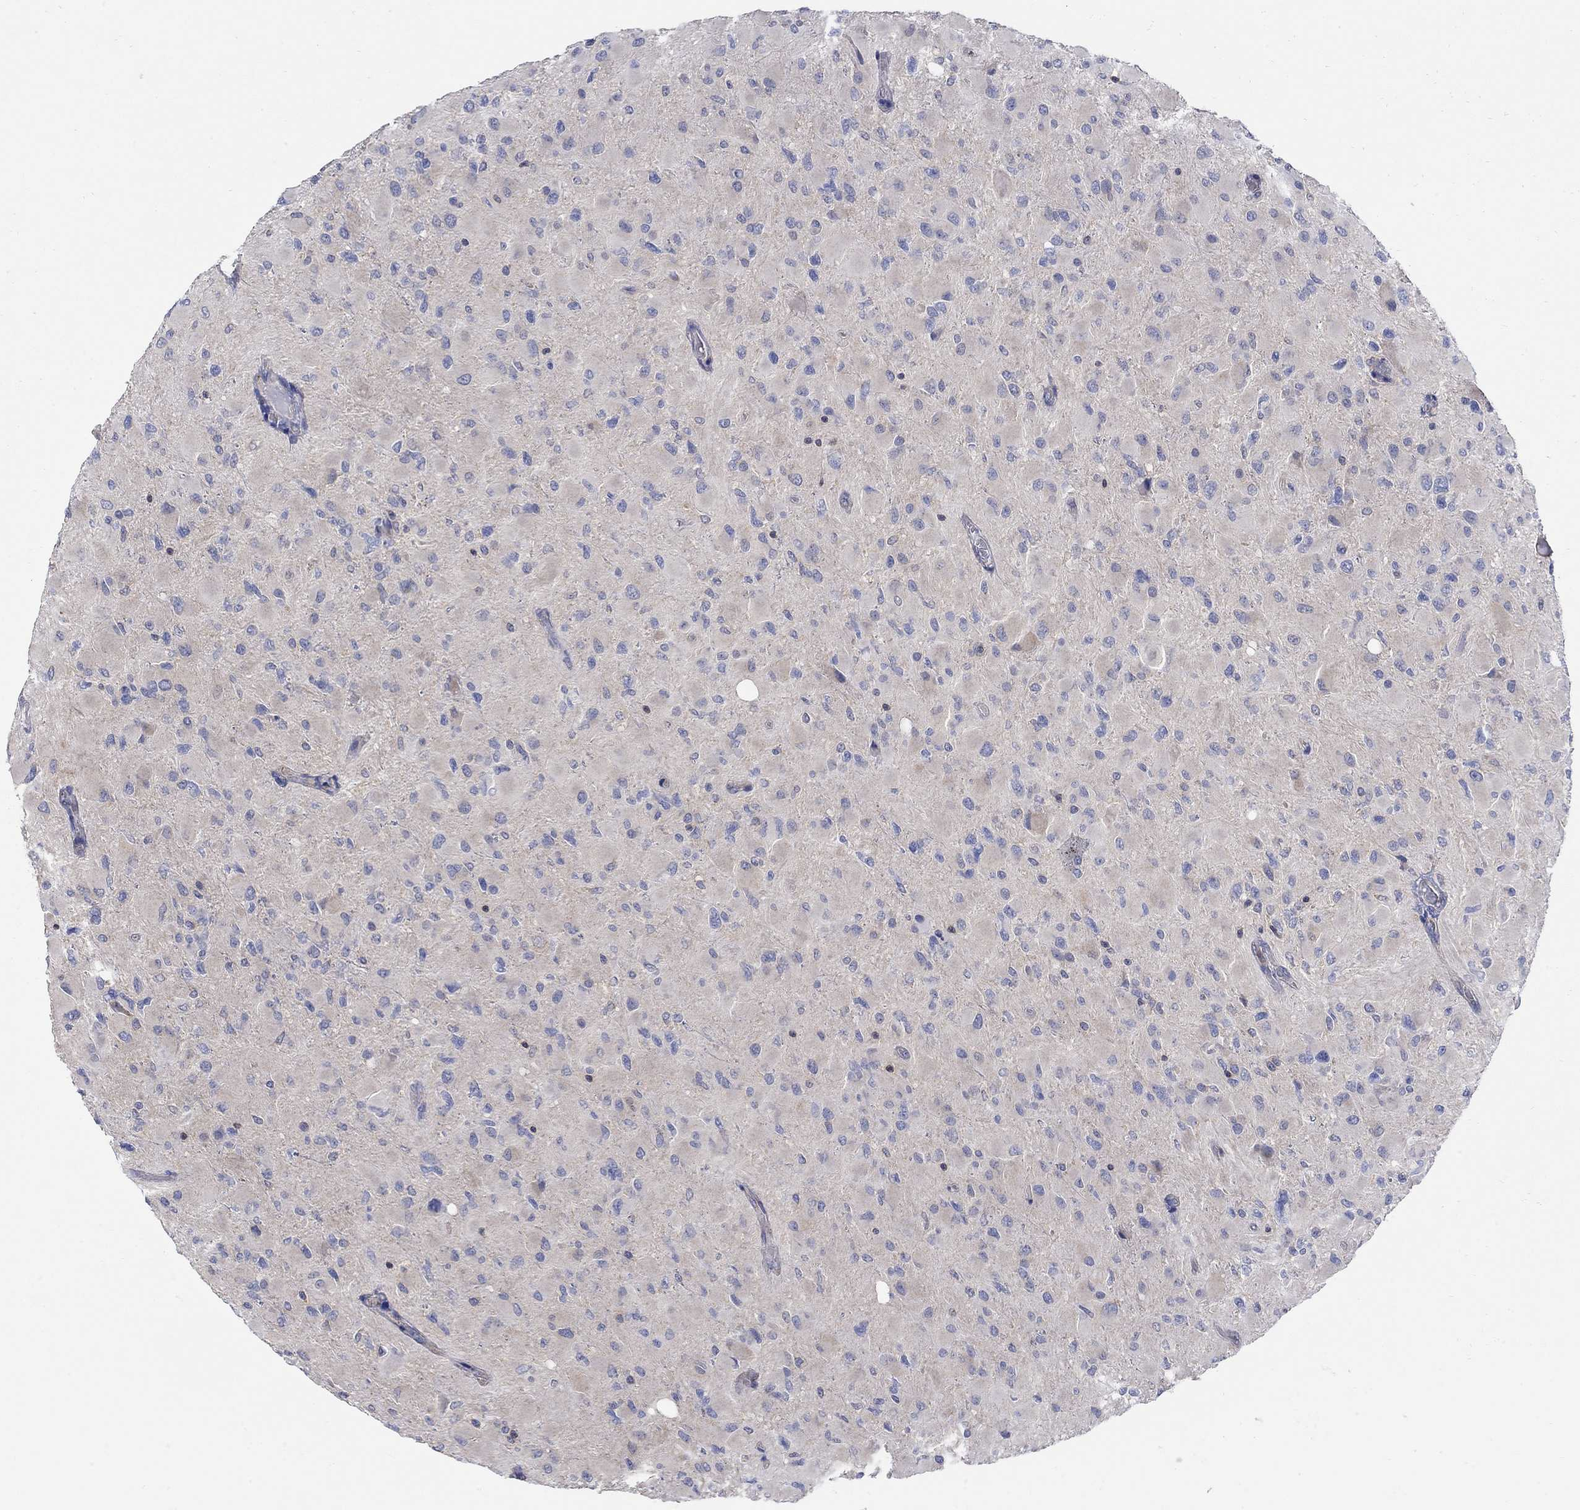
{"staining": {"intensity": "negative", "quantity": "none", "location": "none"}, "tissue": "glioma", "cell_type": "Tumor cells", "image_type": "cancer", "snomed": [{"axis": "morphology", "description": "Glioma, malignant, High grade"}, {"axis": "topography", "description": "Cerebral cortex"}], "caption": "This is an immunohistochemistry (IHC) micrograph of glioma. There is no positivity in tumor cells.", "gene": "TEKT3", "patient": {"sex": "female", "age": 36}}